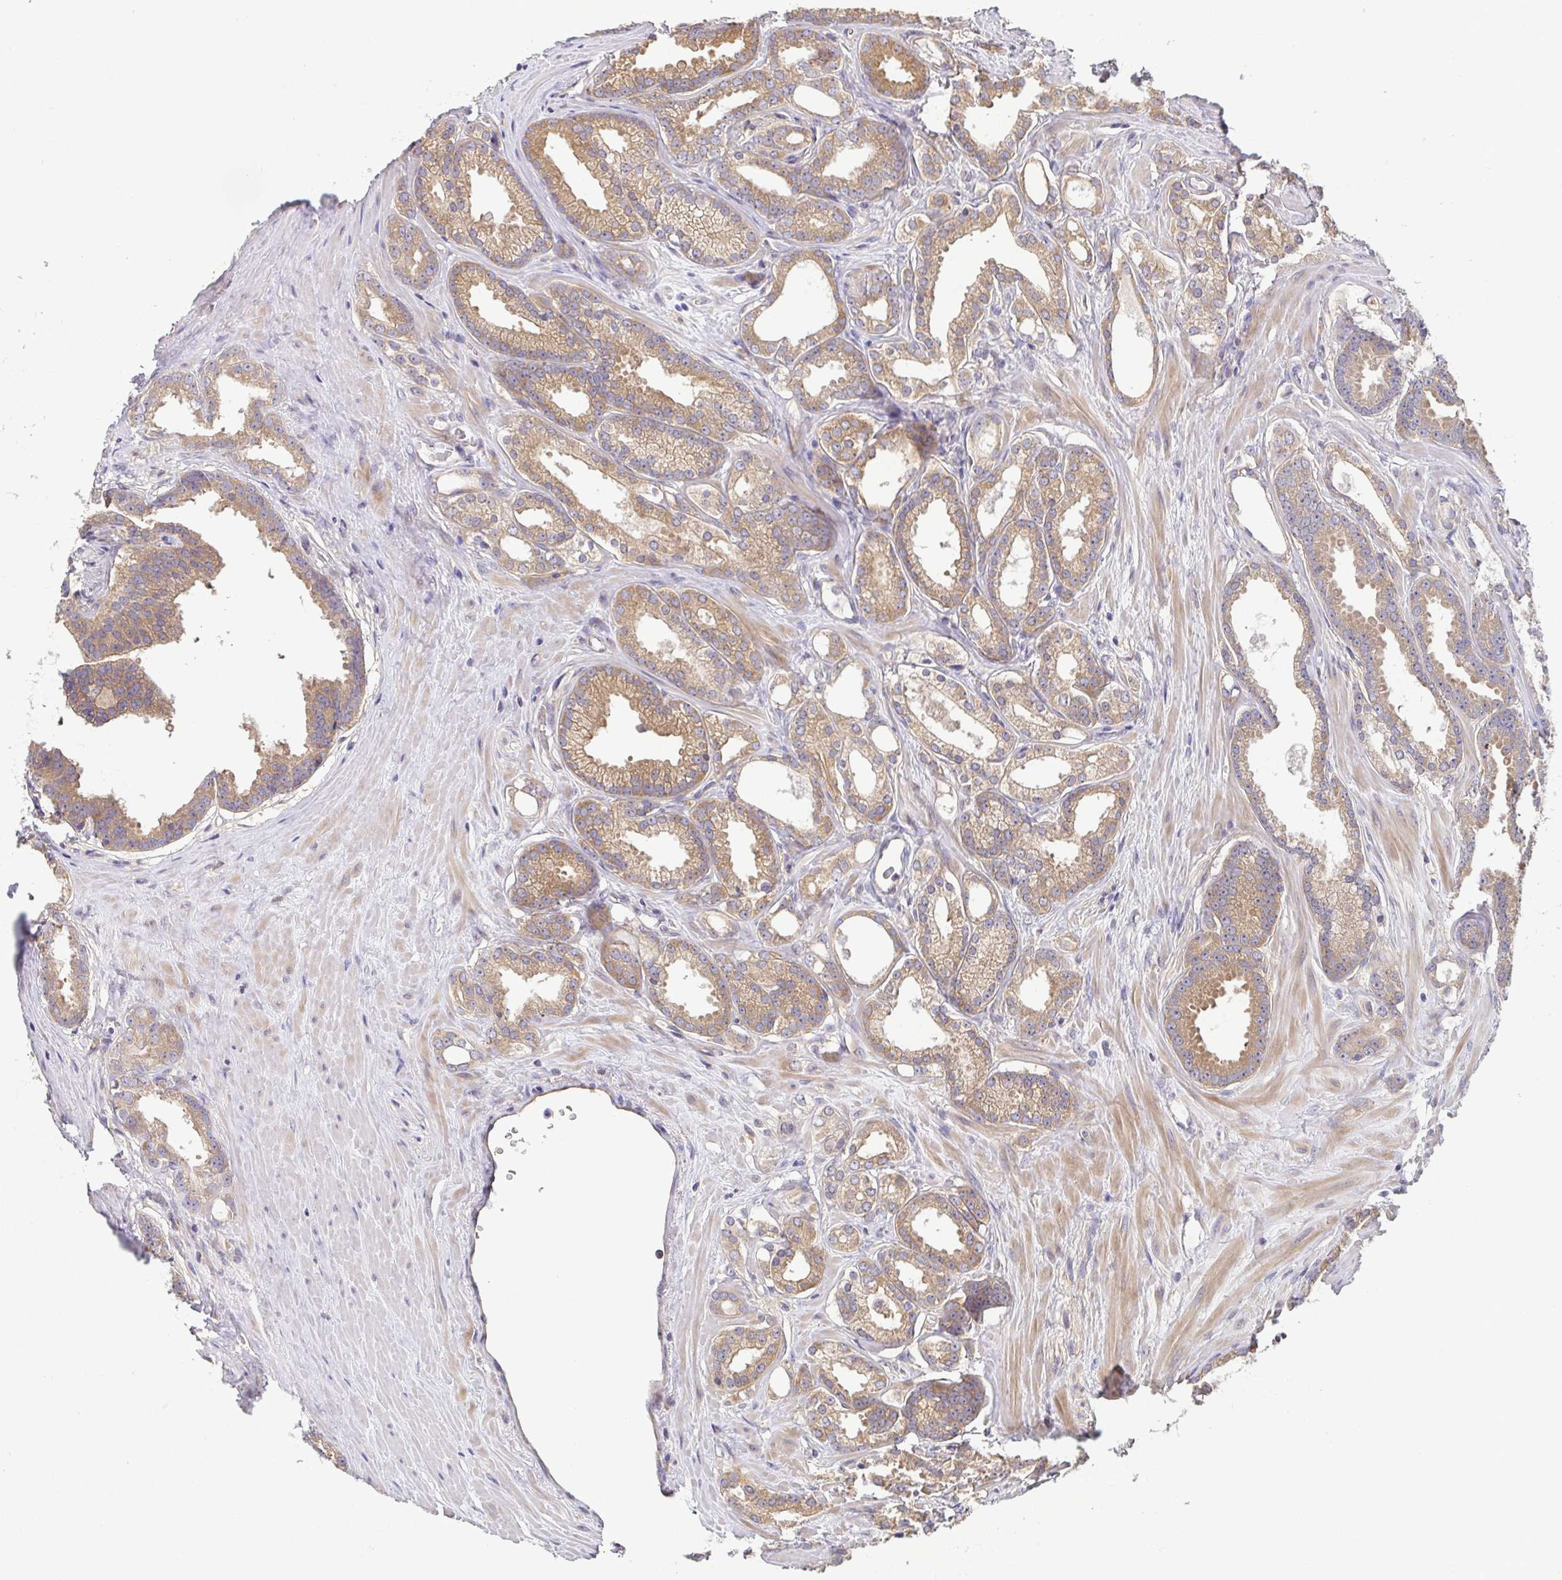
{"staining": {"intensity": "moderate", "quantity": ">75%", "location": "cytoplasmic/membranous"}, "tissue": "prostate cancer", "cell_type": "Tumor cells", "image_type": "cancer", "snomed": [{"axis": "morphology", "description": "Adenocarcinoma, Low grade"}, {"axis": "topography", "description": "Prostate"}], "caption": "Moderate cytoplasmic/membranous protein expression is appreciated in approximately >75% of tumor cells in prostate cancer.", "gene": "LMF2", "patient": {"sex": "male", "age": 65}}